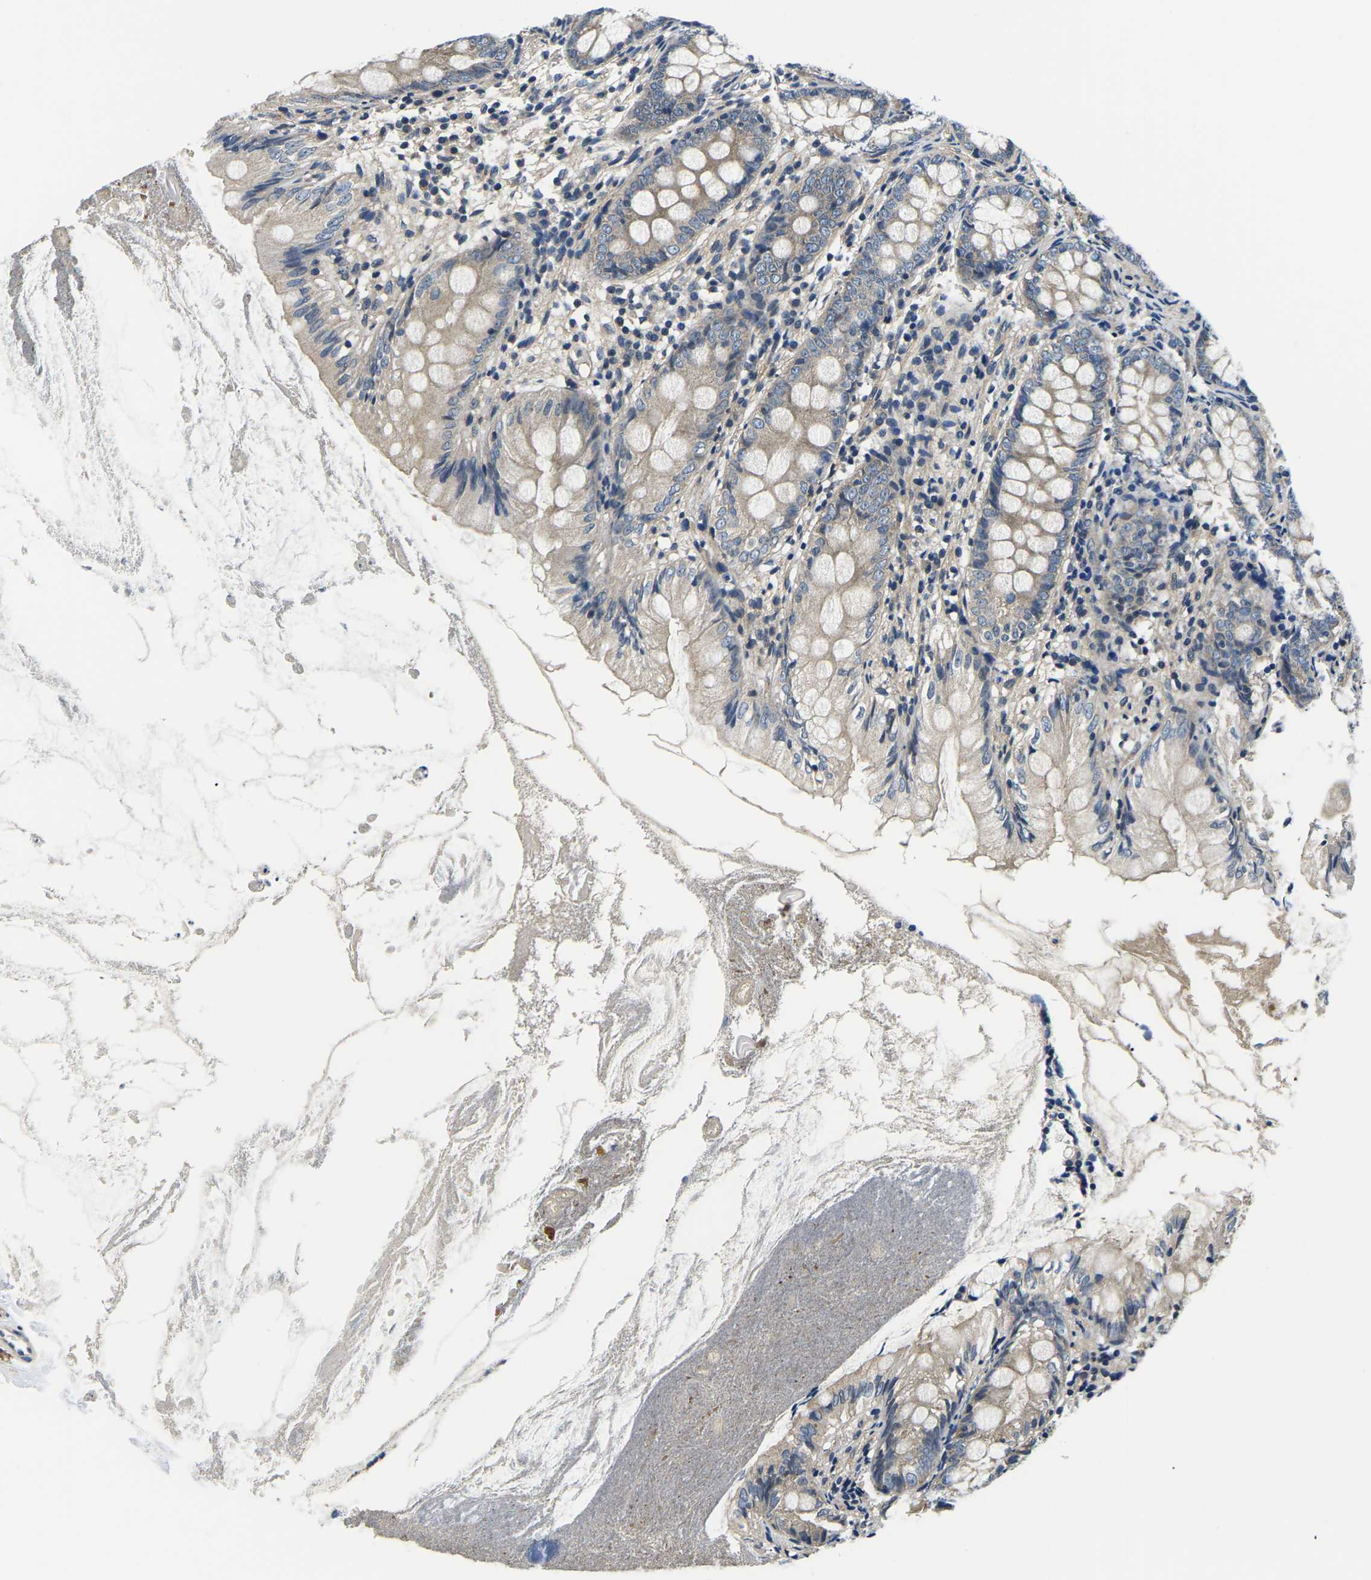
{"staining": {"intensity": "moderate", "quantity": ">75%", "location": "cytoplasmic/membranous"}, "tissue": "appendix", "cell_type": "Glandular cells", "image_type": "normal", "snomed": [{"axis": "morphology", "description": "Normal tissue, NOS"}, {"axis": "topography", "description": "Appendix"}], "caption": "Moderate cytoplasmic/membranous protein positivity is seen in about >75% of glandular cells in appendix.", "gene": "GSK3B", "patient": {"sex": "female", "age": 77}}